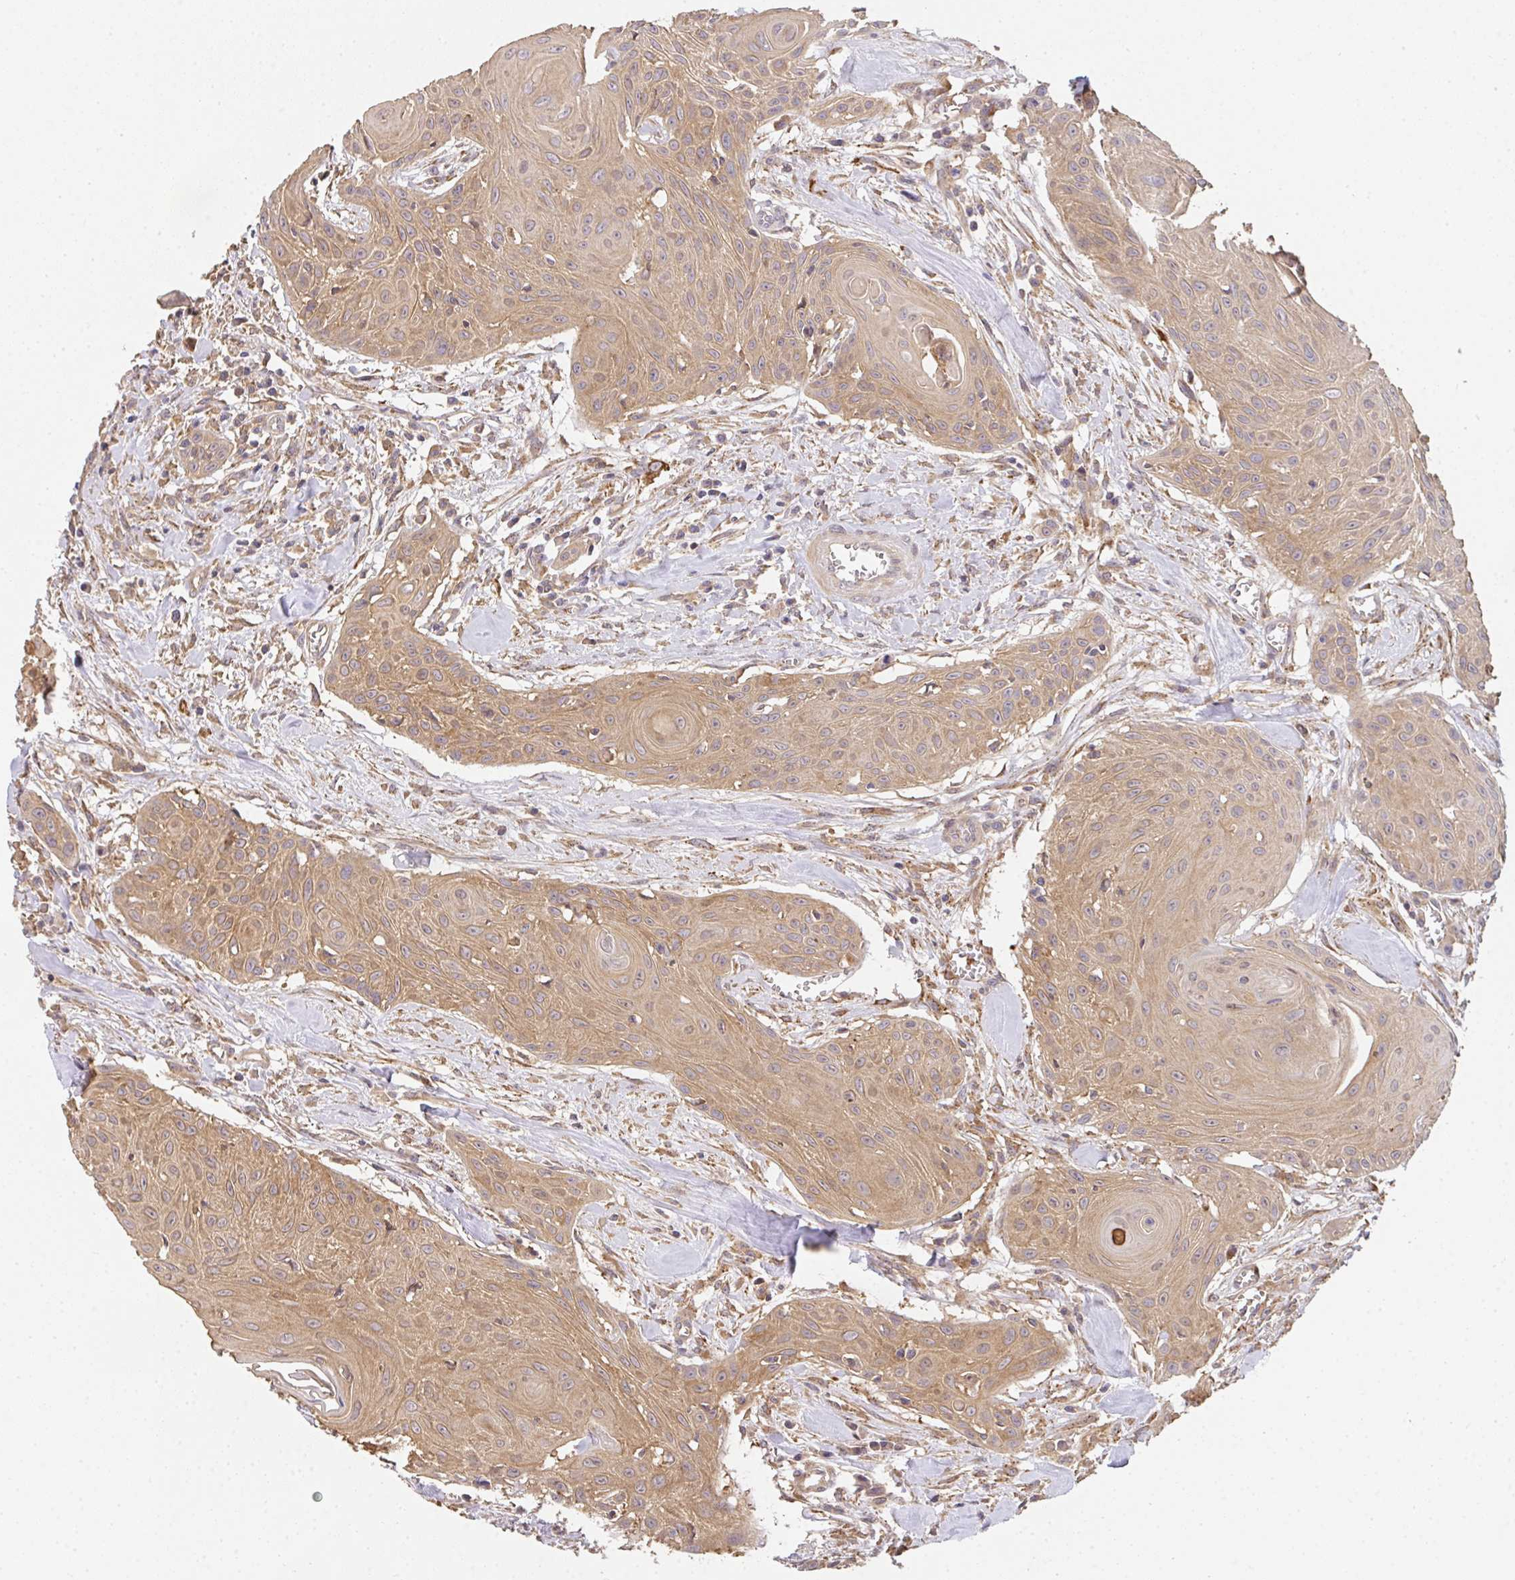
{"staining": {"intensity": "moderate", "quantity": ">75%", "location": "cytoplasmic/membranous"}, "tissue": "head and neck cancer", "cell_type": "Tumor cells", "image_type": "cancer", "snomed": [{"axis": "morphology", "description": "Squamous cell carcinoma, NOS"}, {"axis": "topography", "description": "Lymph node"}, {"axis": "topography", "description": "Salivary gland"}, {"axis": "topography", "description": "Head-Neck"}], "caption": "Human squamous cell carcinoma (head and neck) stained for a protein (brown) reveals moderate cytoplasmic/membranous positive expression in about >75% of tumor cells.", "gene": "EEF1AKMT1", "patient": {"sex": "female", "age": 74}}